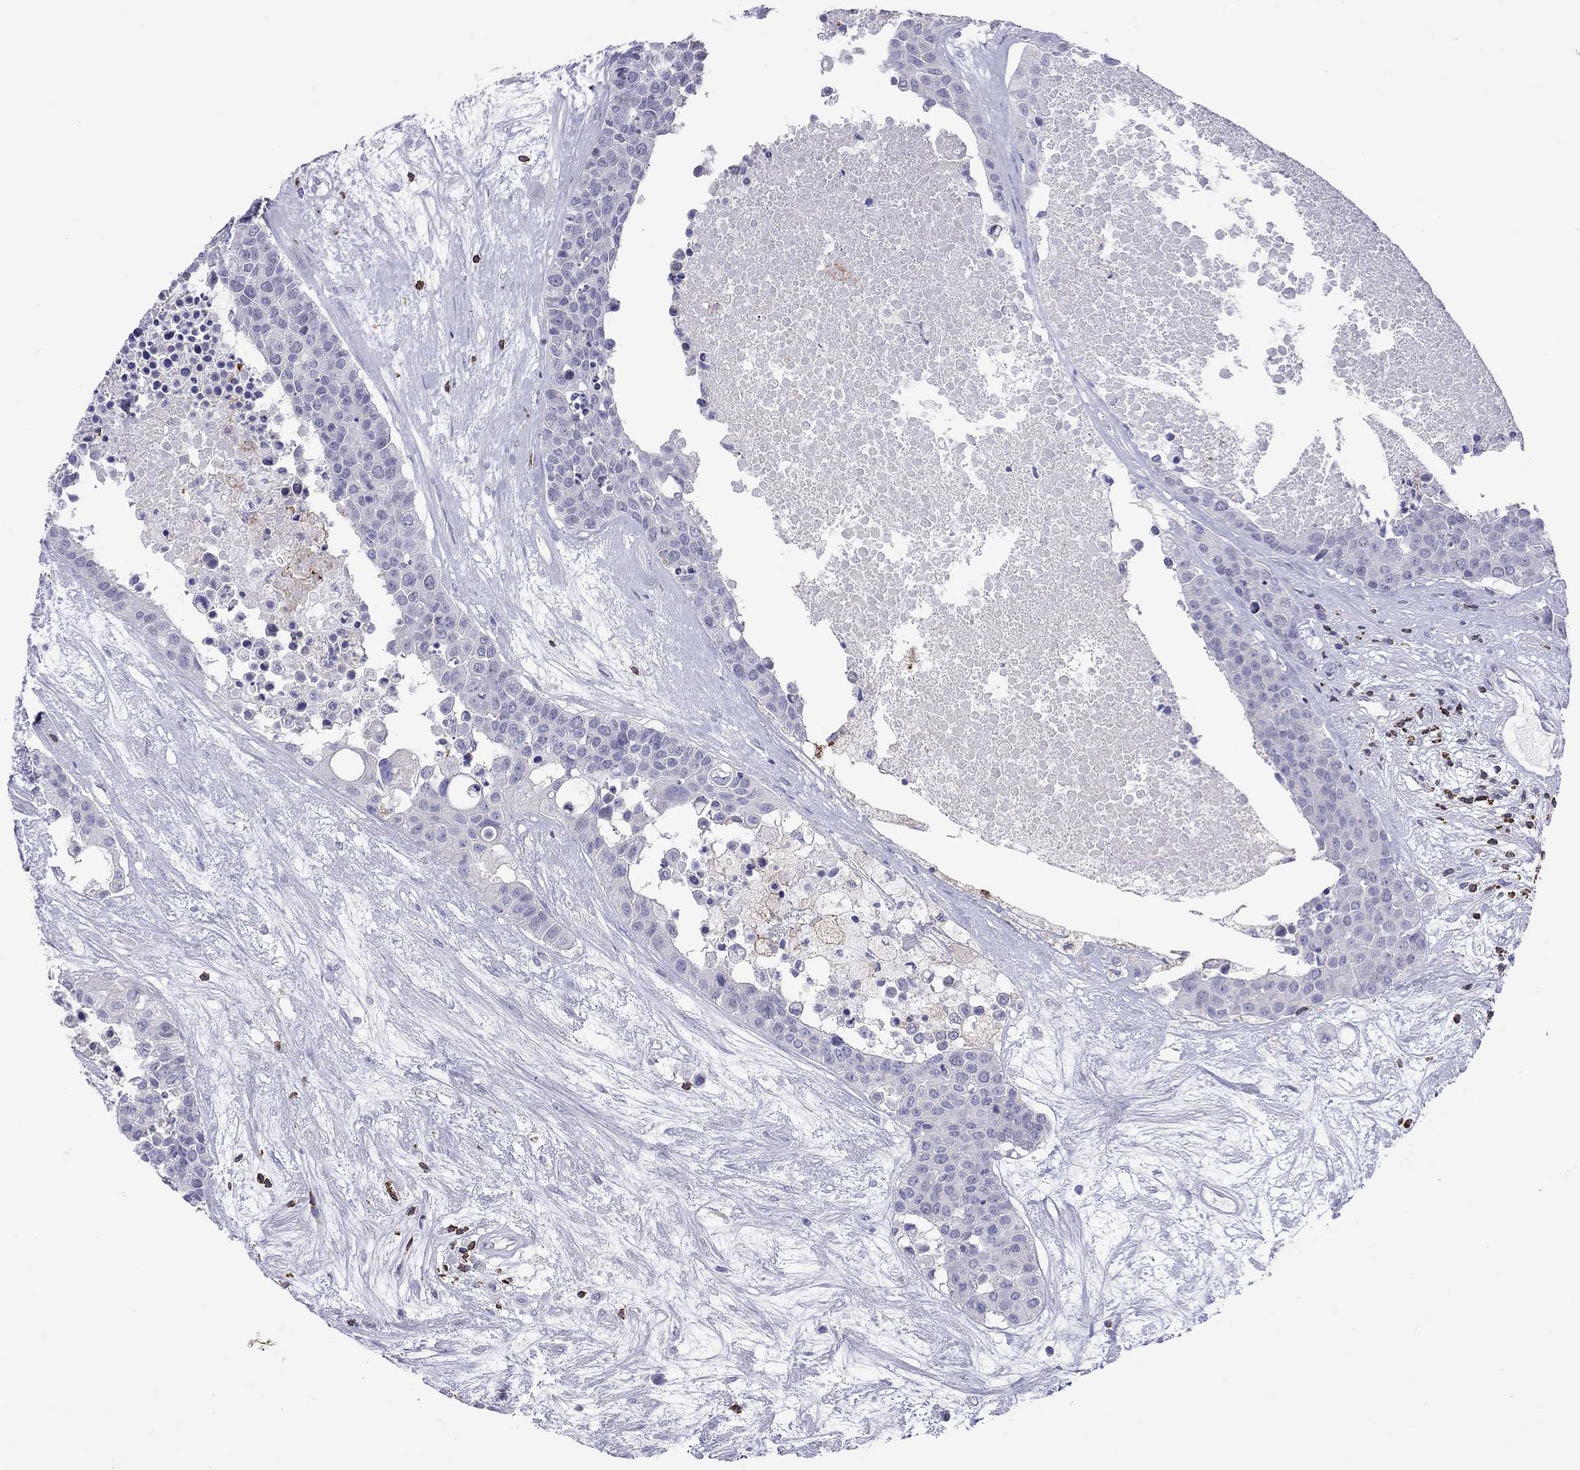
{"staining": {"intensity": "negative", "quantity": "none", "location": "none"}, "tissue": "carcinoid", "cell_type": "Tumor cells", "image_type": "cancer", "snomed": [{"axis": "morphology", "description": "Carcinoid, malignant, NOS"}, {"axis": "topography", "description": "Colon"}], "caption": "Malignant carcinoid was stained to show a protein in brown. There is no significant staining in tumor cells. (Immunohistochemistry (ihc), brightfield microscopy, high magnification).", "gene": "MND1", "patient": {"sex": "male", "age": 81}}